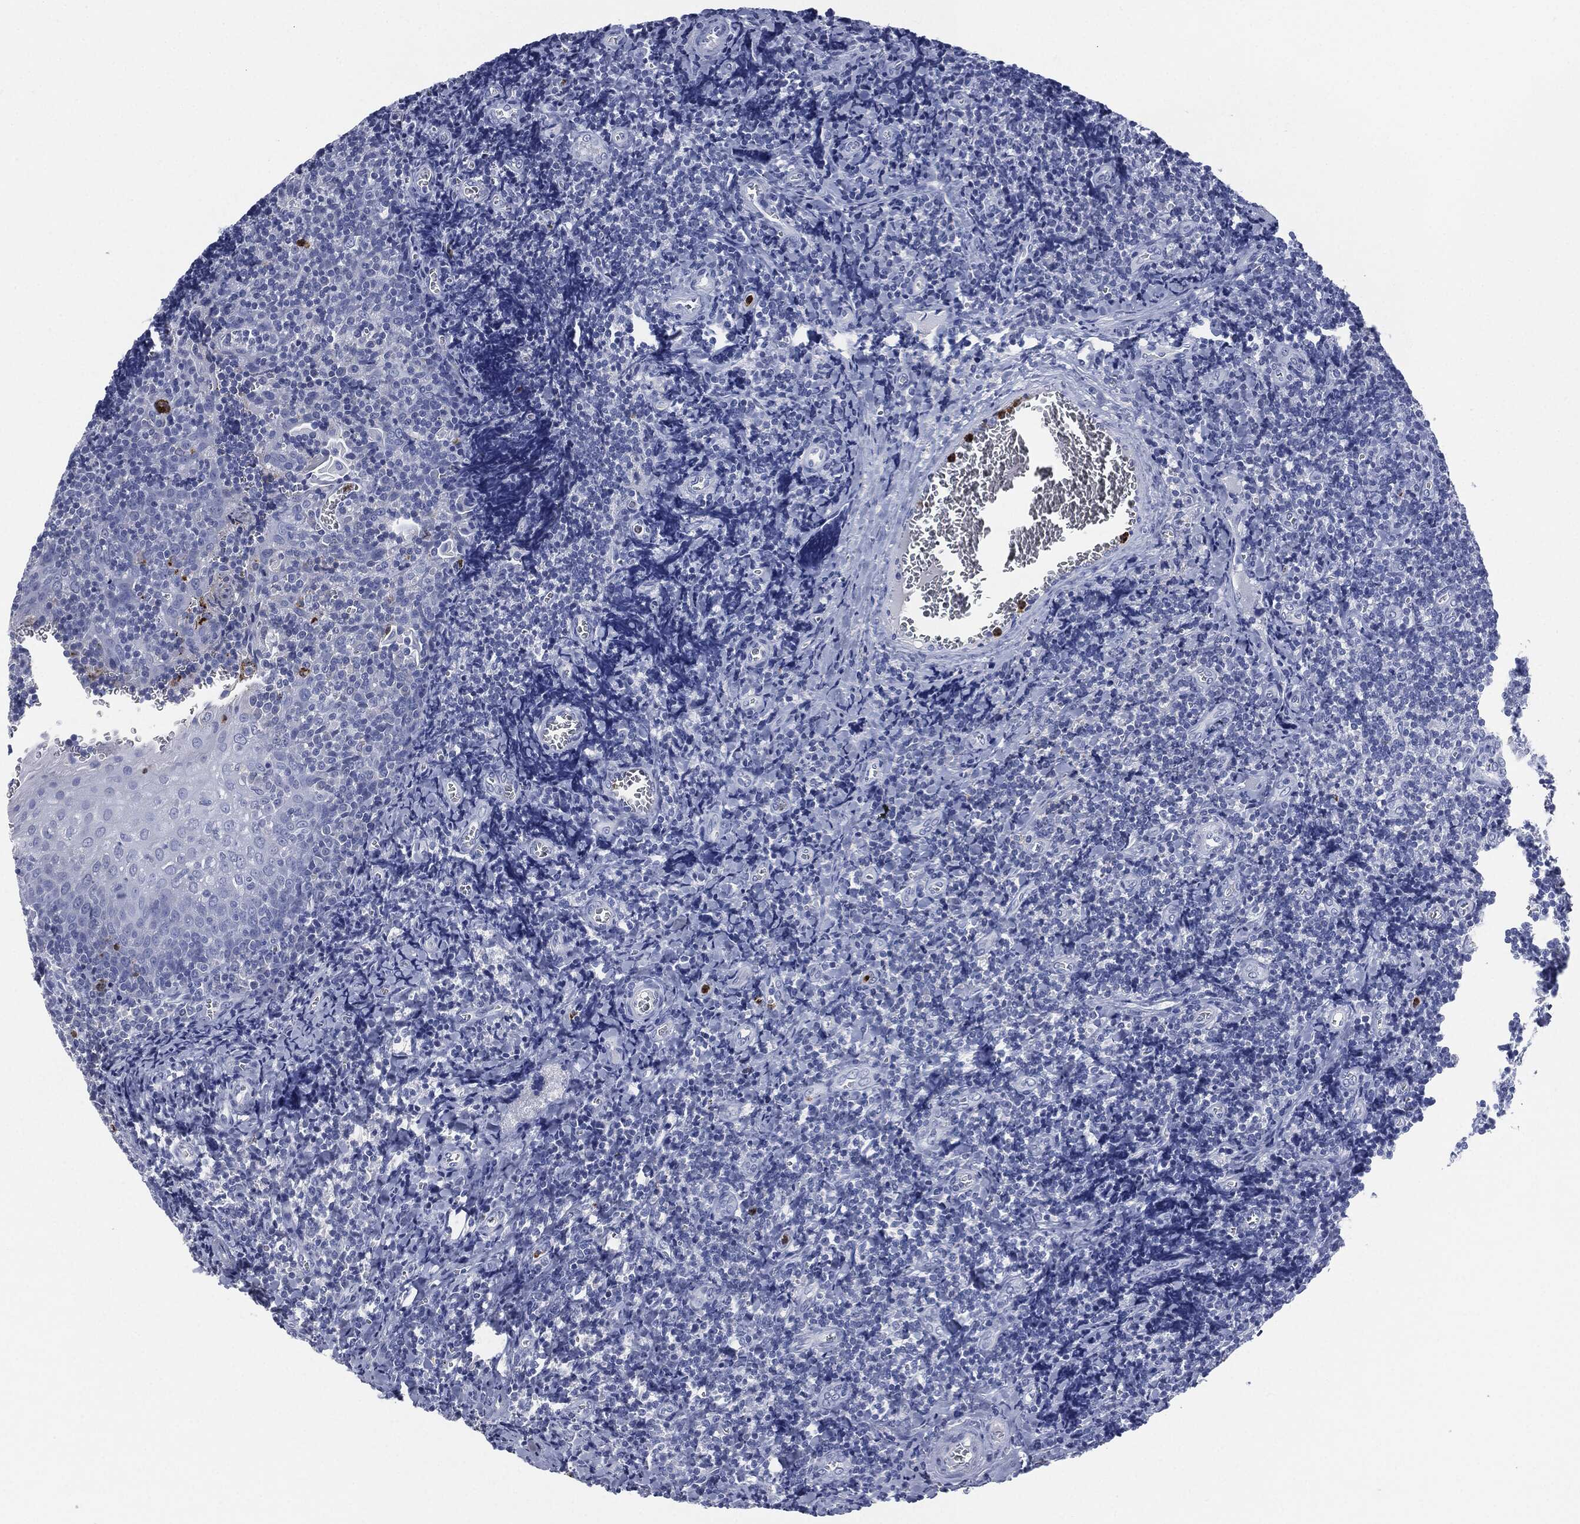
{"staining": {"intensity": "strong", "quantity": "<25%", "location": "cytoplasmic/membranous"}, "tissue": "tonsil", "cell_type": "Germinal center cells", "image_type": "normal", "snomed": [{"axis": "morphology", "description": "Normal tissue, NOS"}, {"axis": "morphology", "description": "Inflammation, NOS"}, {"axis": "topography", "description": "Tonsil"}], "caption": "A high-resolution image shows immunohistochemistry staining of normal tonsil, which displays strong cytoplasmic/membranous staining in approximately <25% of germinal center cells.", "gene": "CEACAM8", "patient": {"sex": "female", "age": 31}}